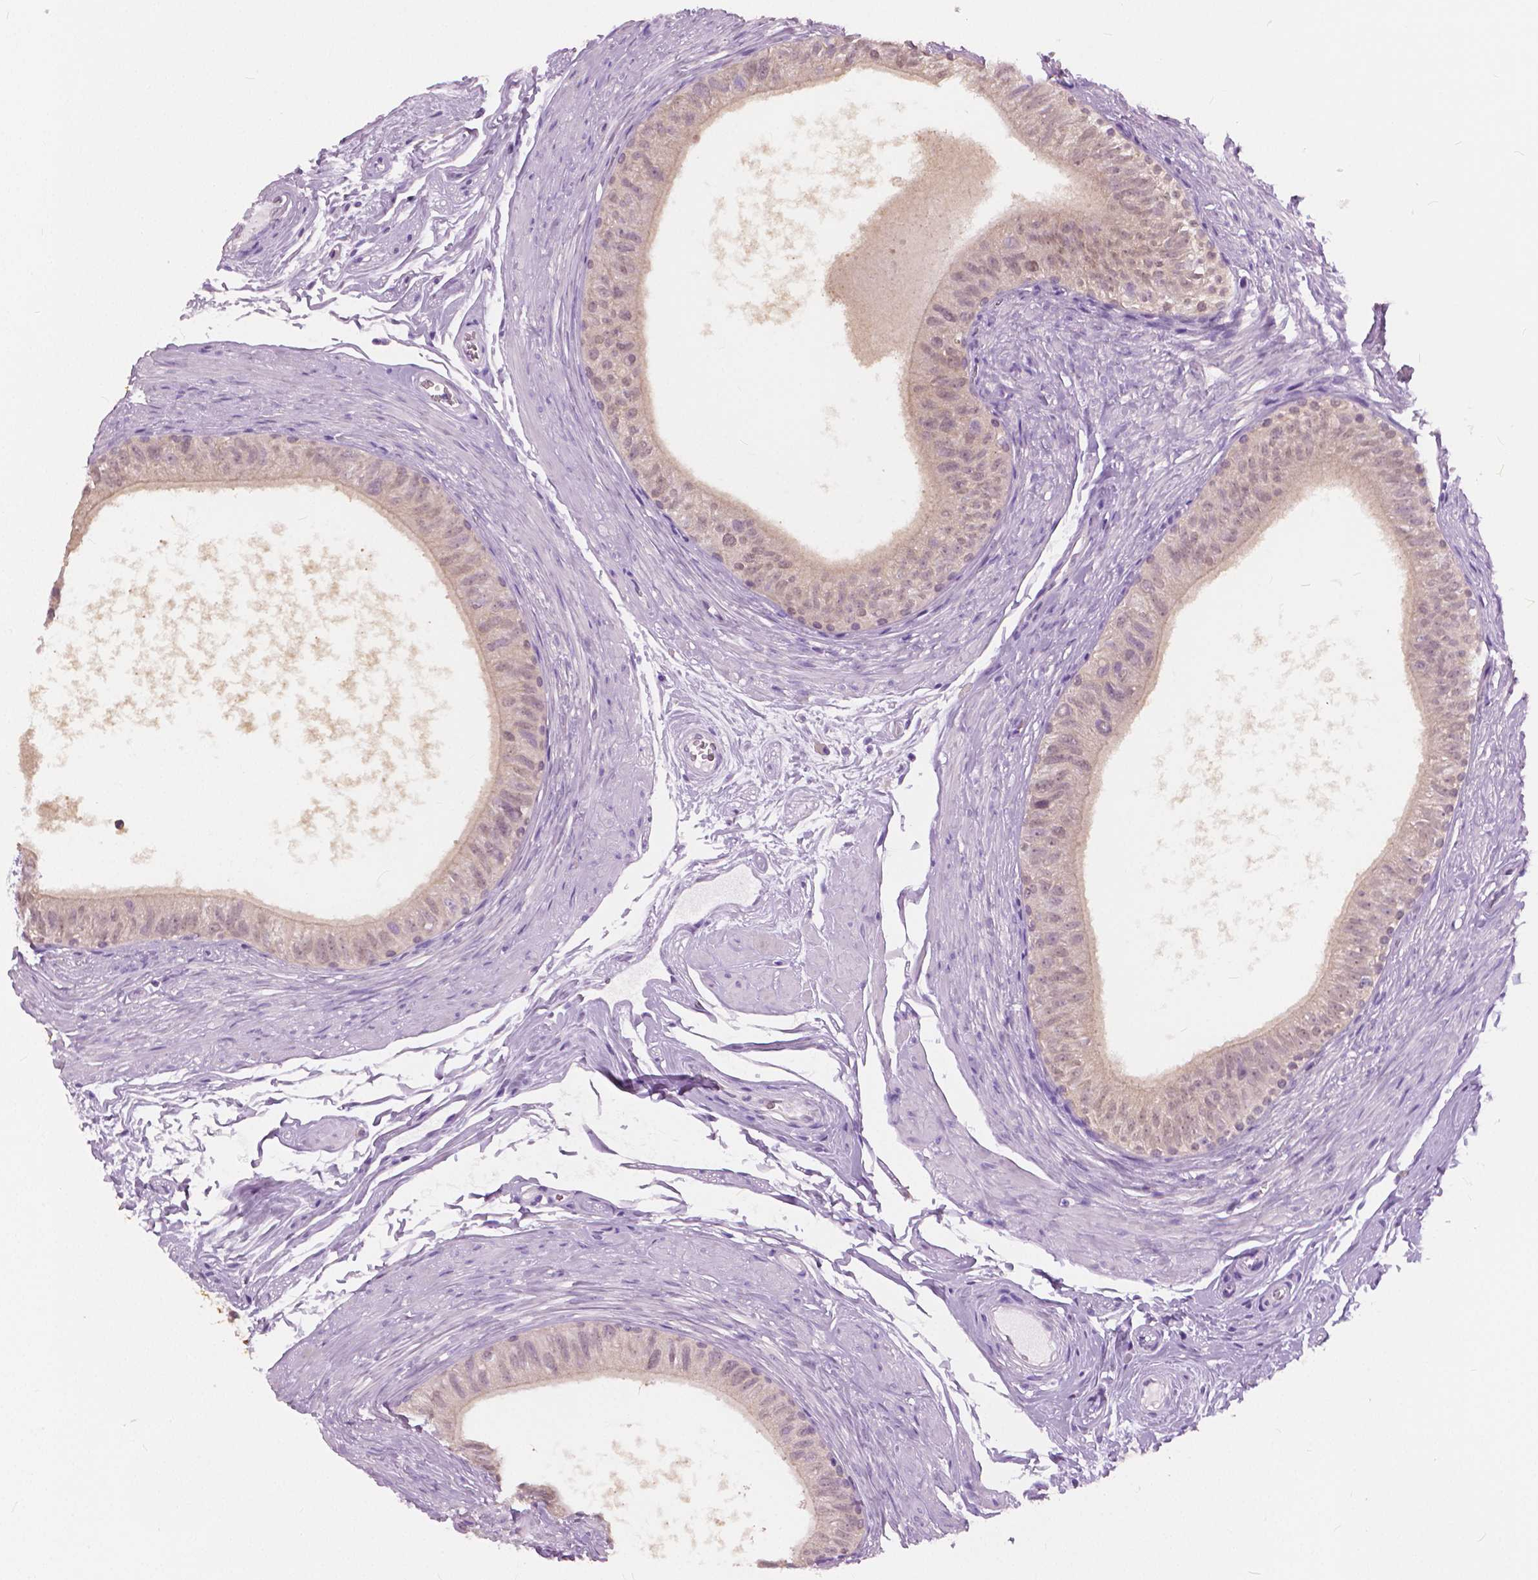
{"staining": {"intensity": "weak", "quantity": "25%-75%", "location": "cytoplasmic/membranous"}, "tissue": "epididymis", "cell_type": "Glandular cells", "image_type": "normal", "snomed": [{"axis": "morphology", "description": "Normal tissue, NOS"}, {"axis": "topography", "description": "Epididymis"}], "caption": "The immunohistochemical stain shows weak cytoplasmic/membranous staining in glandular cells of normal epididymis.", "gene": "TKFC", "patient": {"sex": "male", "age": 36}}